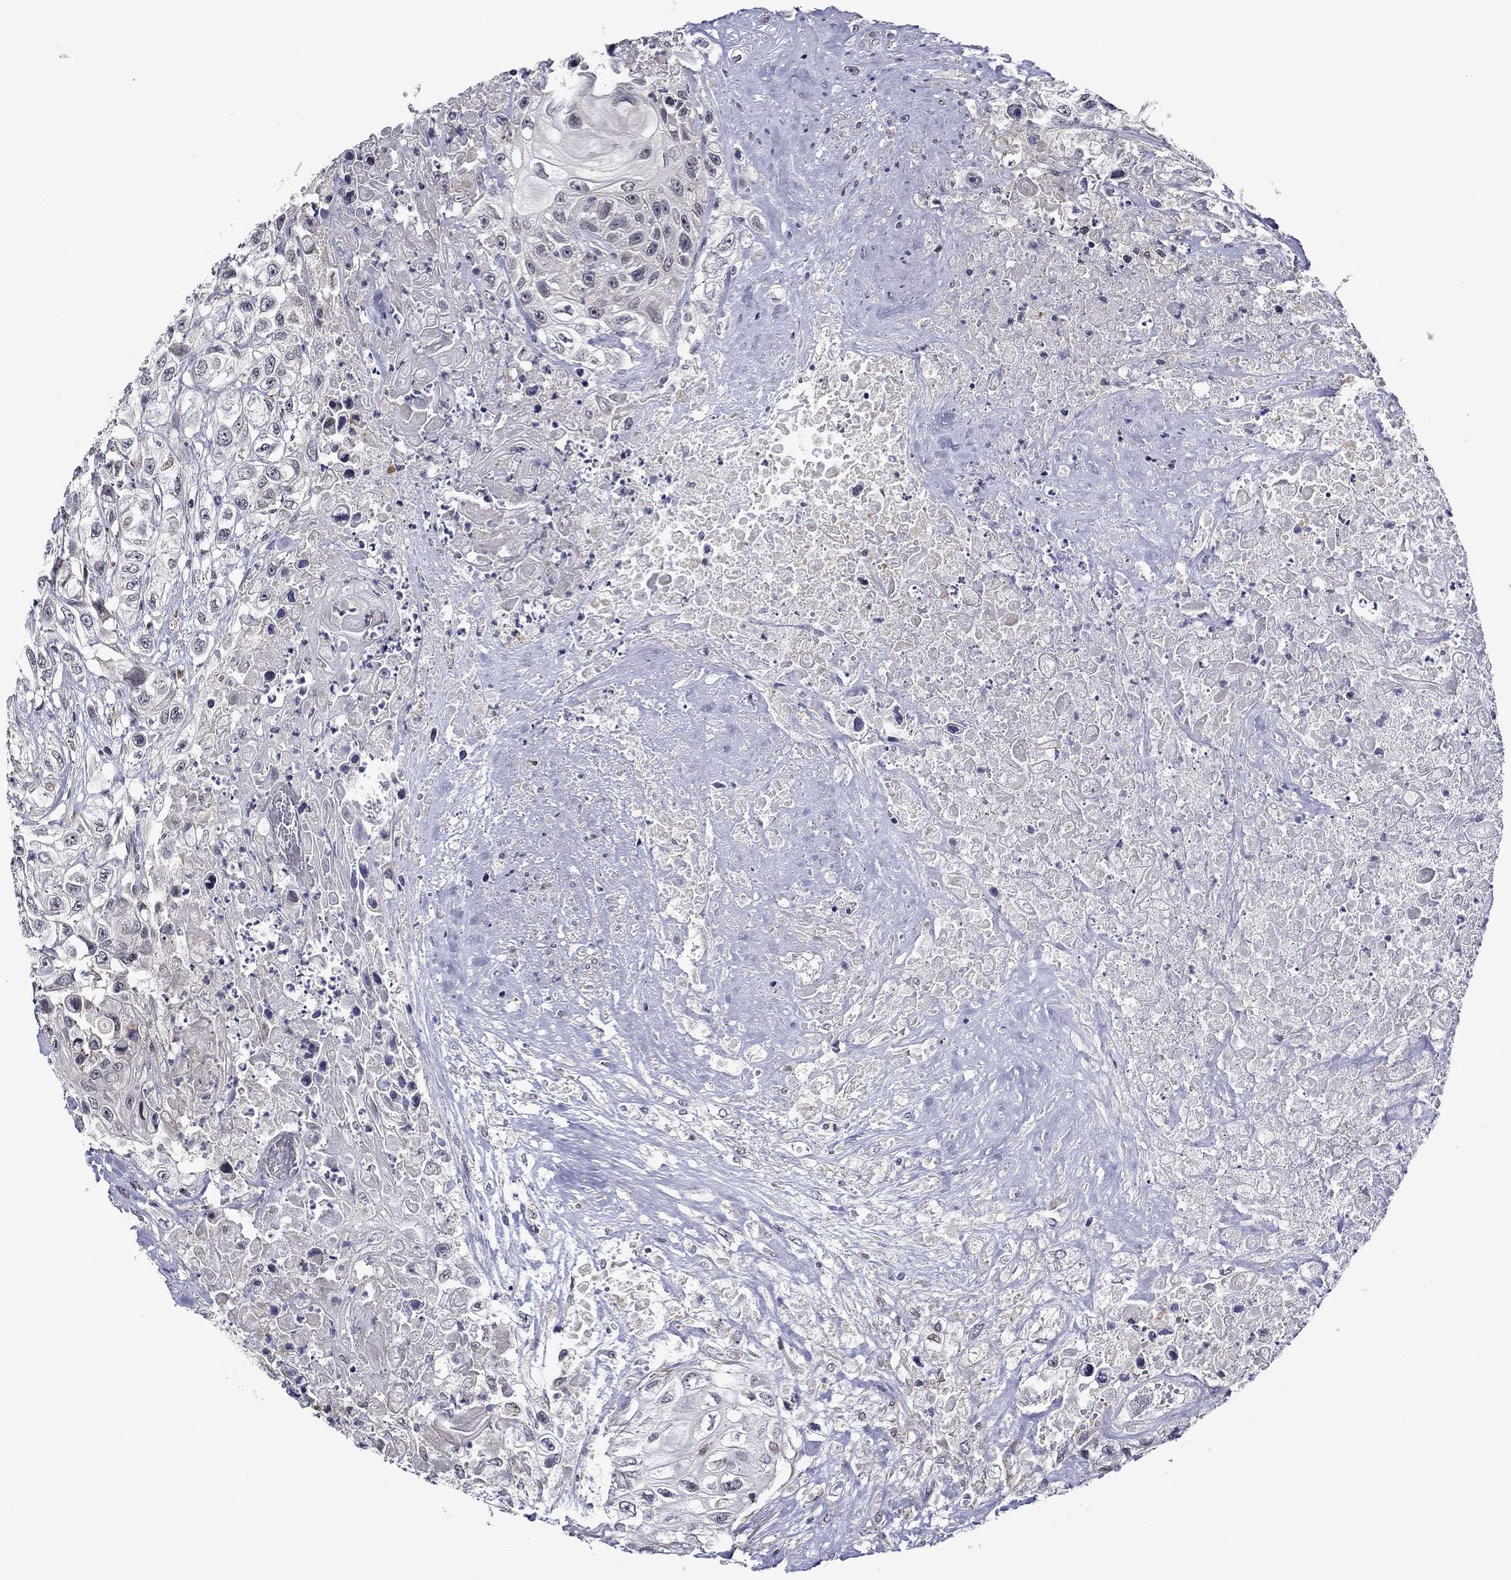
{"staining": {"intensity": "negative", "quantity": "none", "location": "none"}, "tissue": "urothelial cancer", "cell_type": "Tumor cells", "image_type": "cancer", "snomed": [{"axis": "morphology", "description": "Urothelial carcinoma, High grade"}, {"axis": "topography", "description": "Urinary bladder"}], "caption": "Tumor cells show no significant protein positivity in high-grade urothelial carcinoma.", "gene": "B3GAT1", "patient": {"sex": "female", "age": 56}}